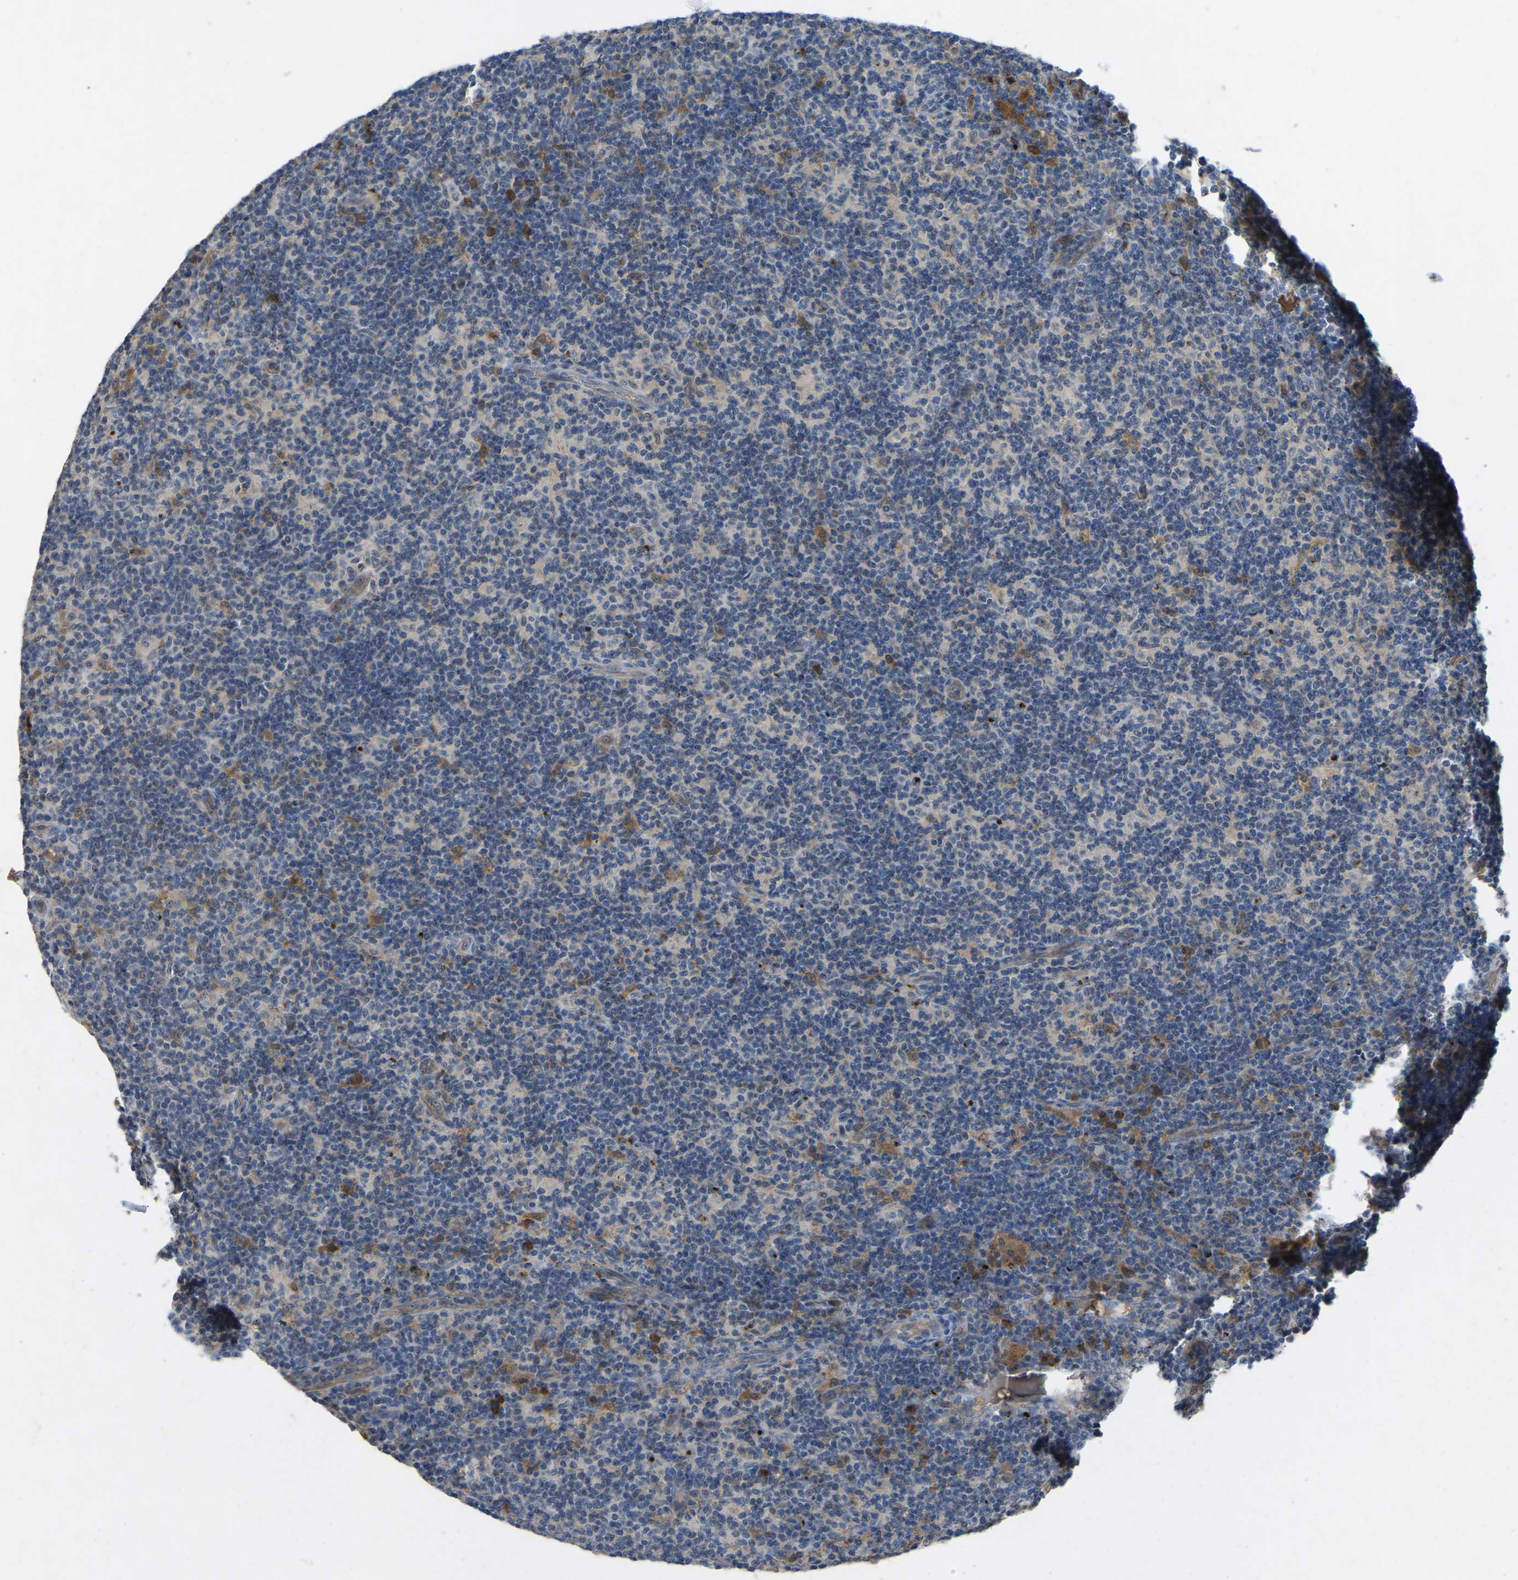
{"staining": {"intensity": "weak", "quantity": "<25%", "location": "cytoplasmic/membranous"}, "tissue": "lymph node", "cell_type": "Germinal center cells", "image_type": "normal", "snomed": [{"axis": "morphology", "description": "Normal tissue, NOS"}, {"axis": "morphology", "description": "Inflammation, NOS"}, {"axis": "topography", "description": "Lymph node"}], "caption": "The image shows no staining of germinal center cells in benign lymph node.", "gene": "FHIT", "patient": {"sex": "male", "age": 55}}